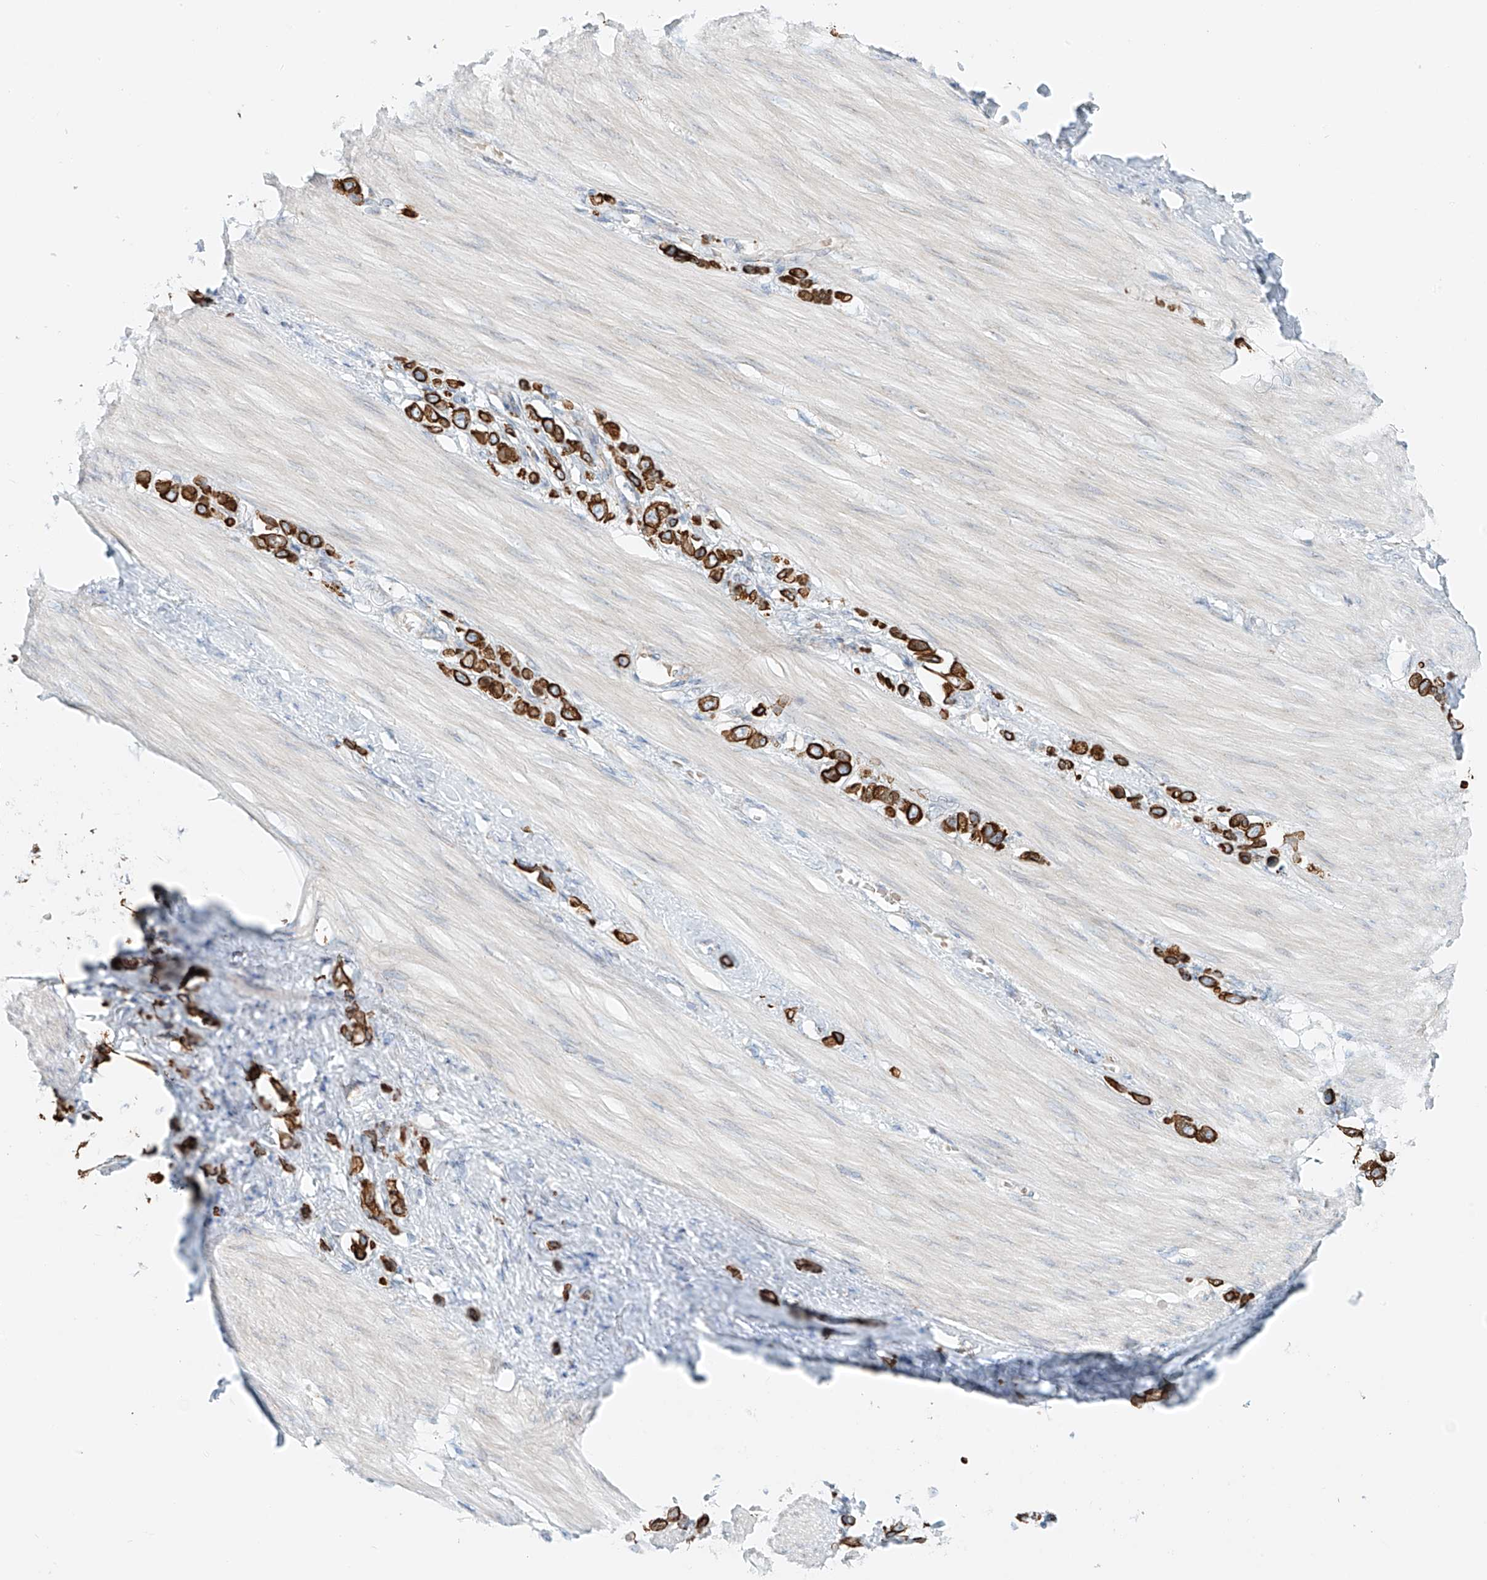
{"staining": {"intensity": "strong", "quantity": "25%-75%", "location": "cytoplasmic/membranous"}, "tissue": "stomach cancer", "cell_type": "Tumor cells", "image_type": "cancer", "snomed": [{"axis": "morphology", "description": "Adenocarcinoma, NOS"}, {"axis": "topography", "description": "Stomach"}], "caption": "Brown immunohistochemical staining in human stomach cancer (adenocarcinoma) reveals strong cytoplasmic/membranous positivity in approximately 25%-75% of tumor cells.", "gene": "EIPR1", "patient": {"sex": "female", "age": 65}}